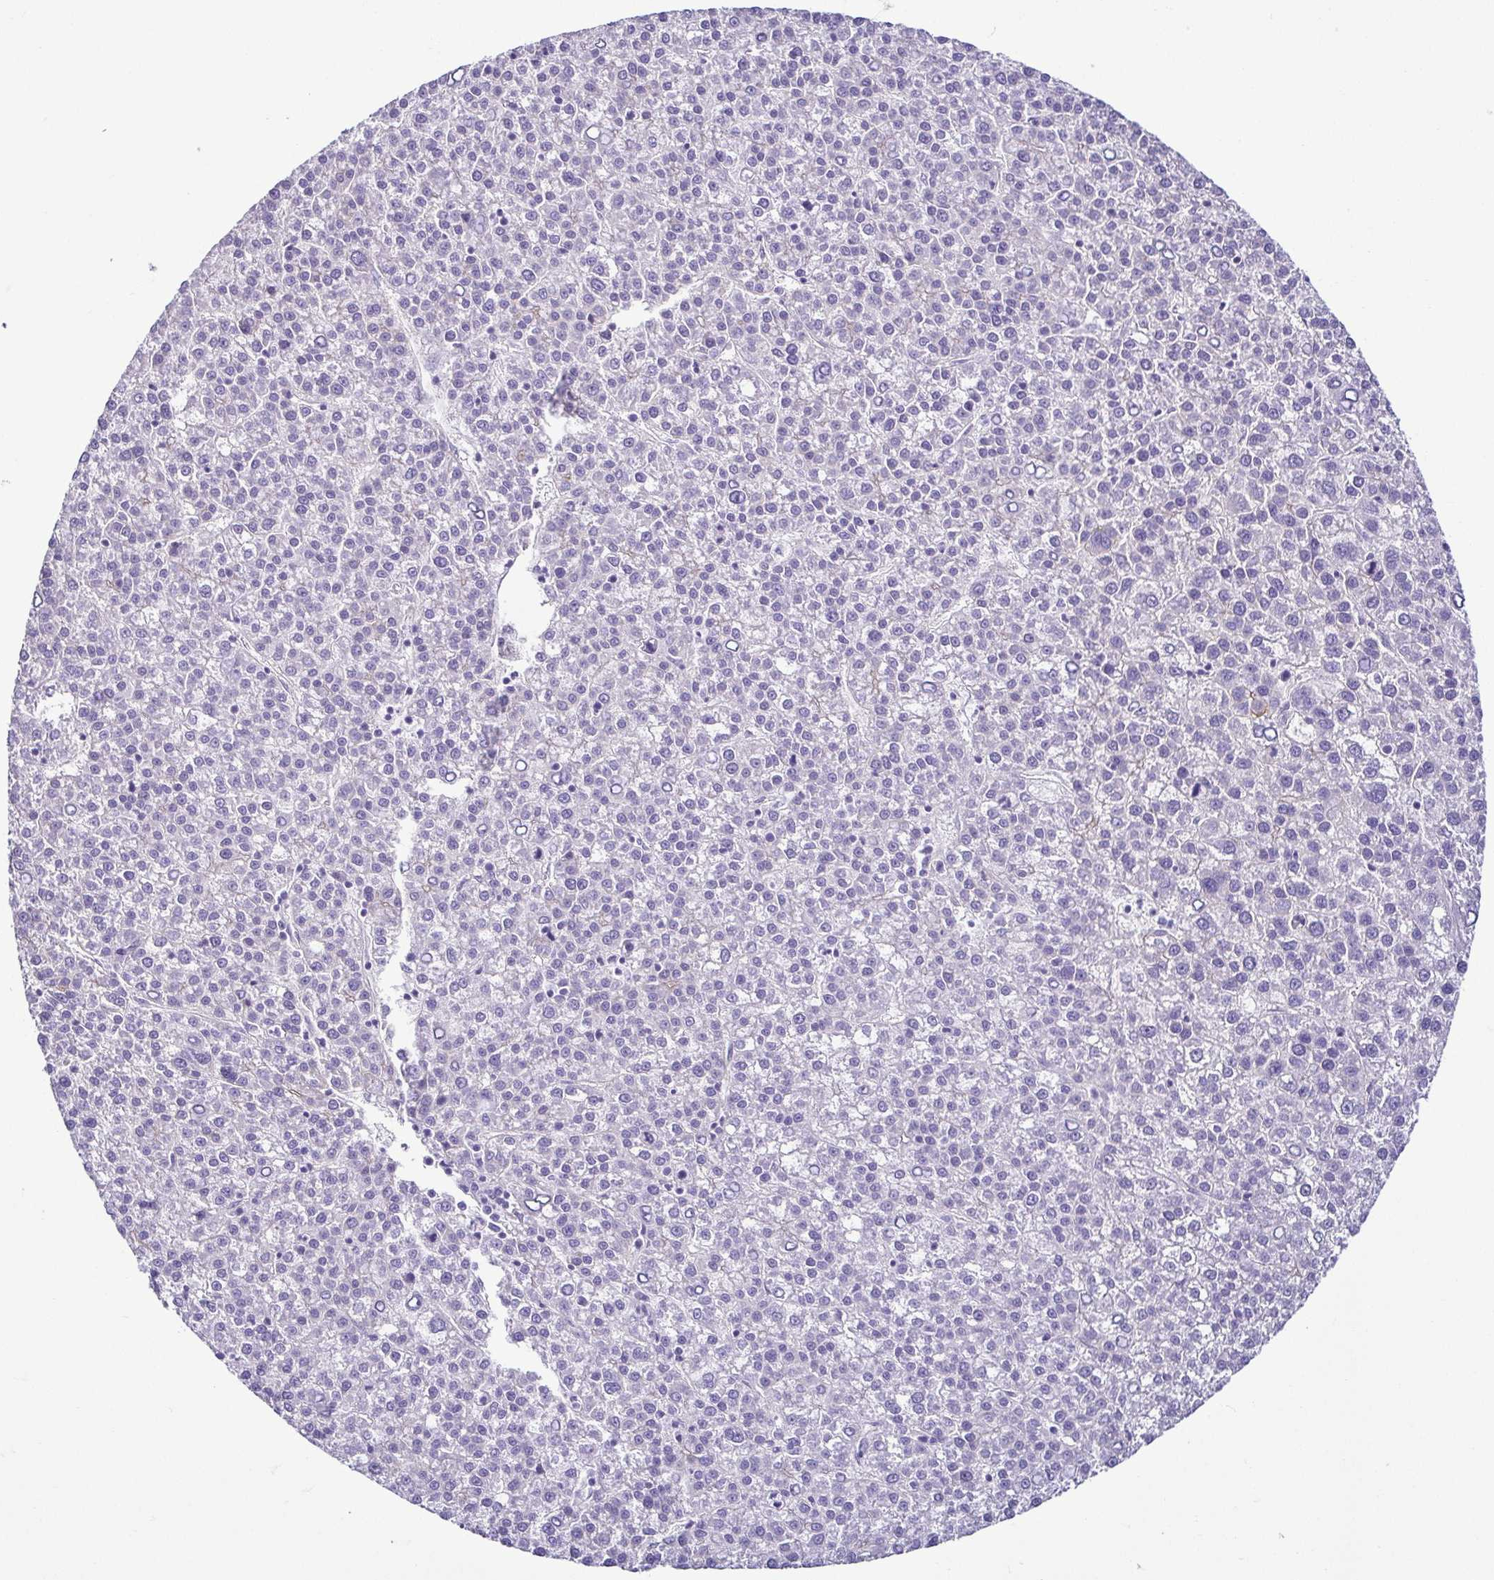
{"staining": {"intensity": "negative", "quantity": "none", "location": "none"}, "tissue": "liver cancer", "cell_type": "Tumor cells", "image_type": "cancer", "snomed": [{"axis": "morphology", "description": "Carcinoma, Hepatocellular, NOS"}, {"axis": "topography", "description": "Liver"}], "caption": "IHC image of human liver hepatocellular carcinoma stained for a protein (brown), which exhibits no positivity in tumor cells.", "gene": "CASP14", "patient": {"sex": "female", "age": 58}}